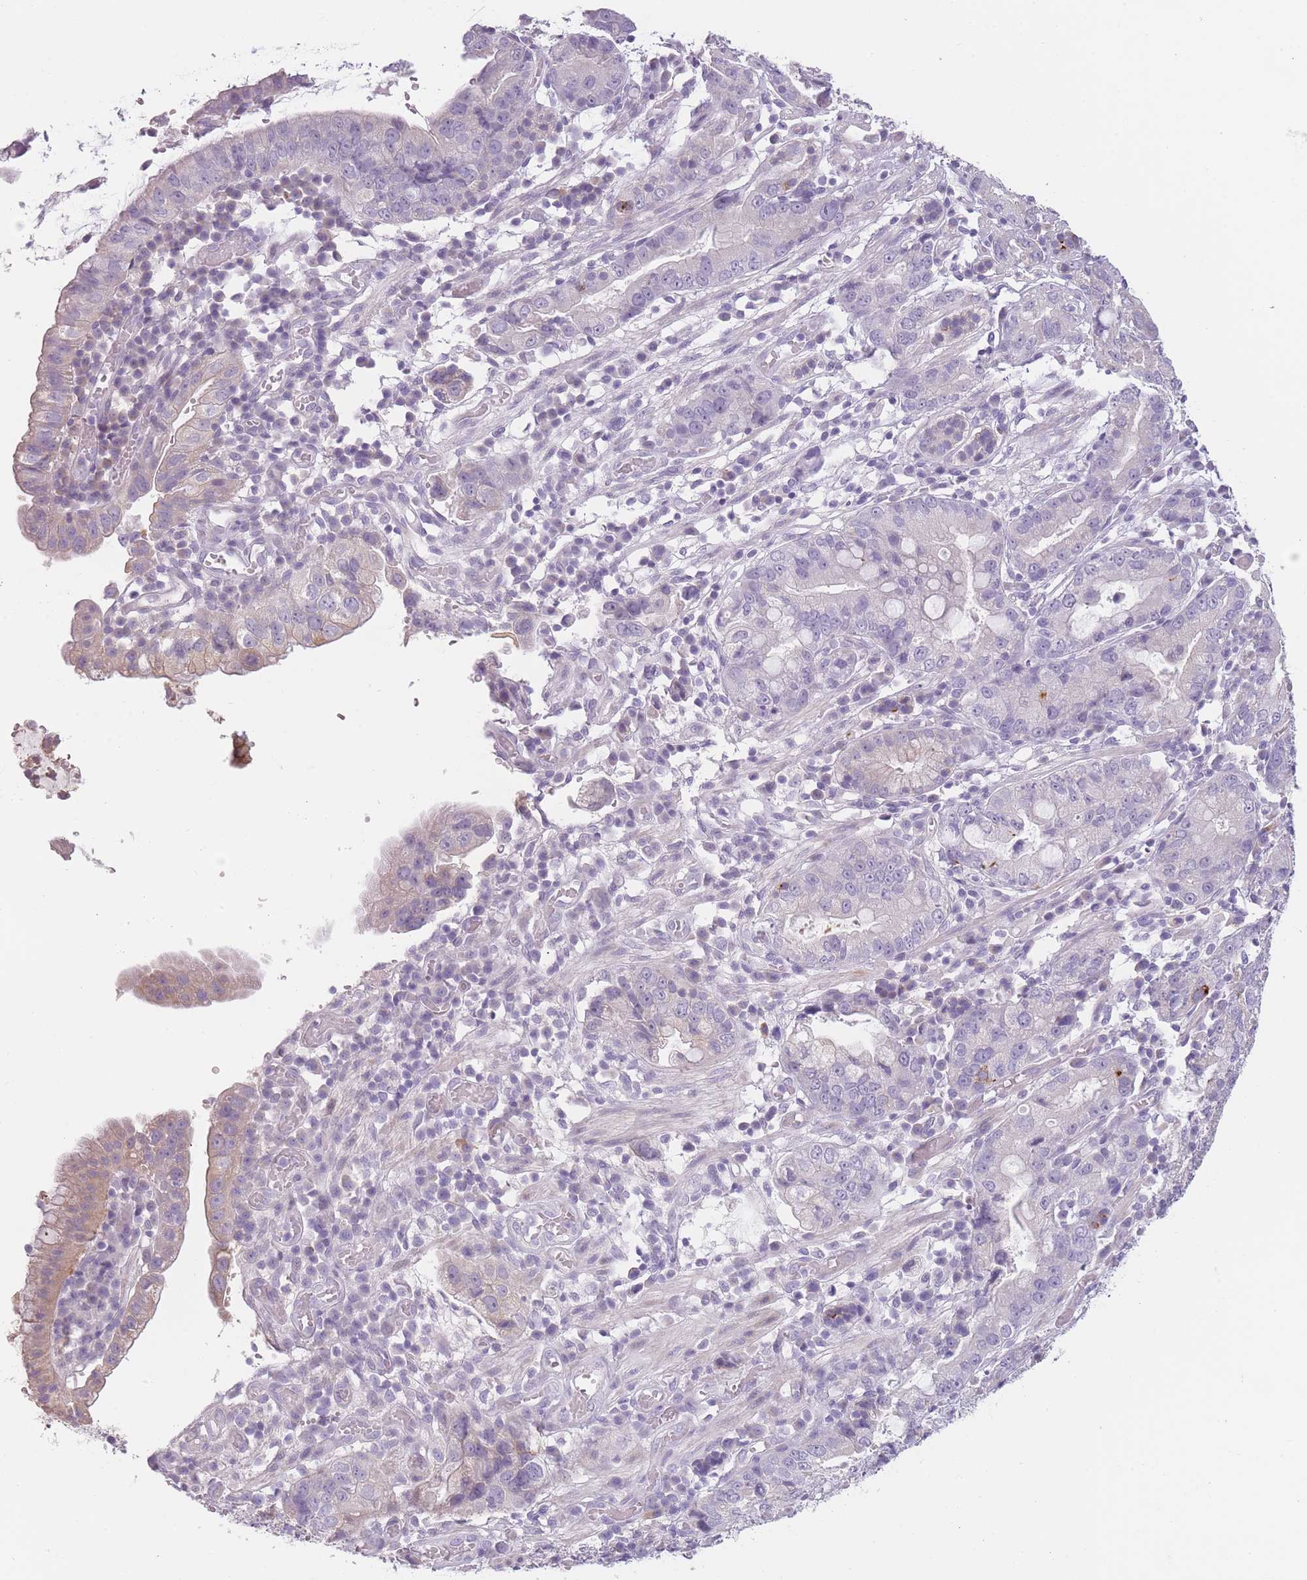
{"staining": {"intensity": "negative", "quantity": "none", "location": "none"}, "tissue": "stomach cancer", "cell_type": "Tumor cells", "image_type": "cancer", "snomed": [{"axis": "morphology", "description": "Adenocarcinoma, NOS"}, {"axis": "topography", "description": "Stomach"}], "caption": "Tumor cells show no significant protein expression in stomach cancer. (DAB immunohistochemistry, high magnification).", "gene": "TMEM236", "patient": {"sex": "male", "age": 55}}